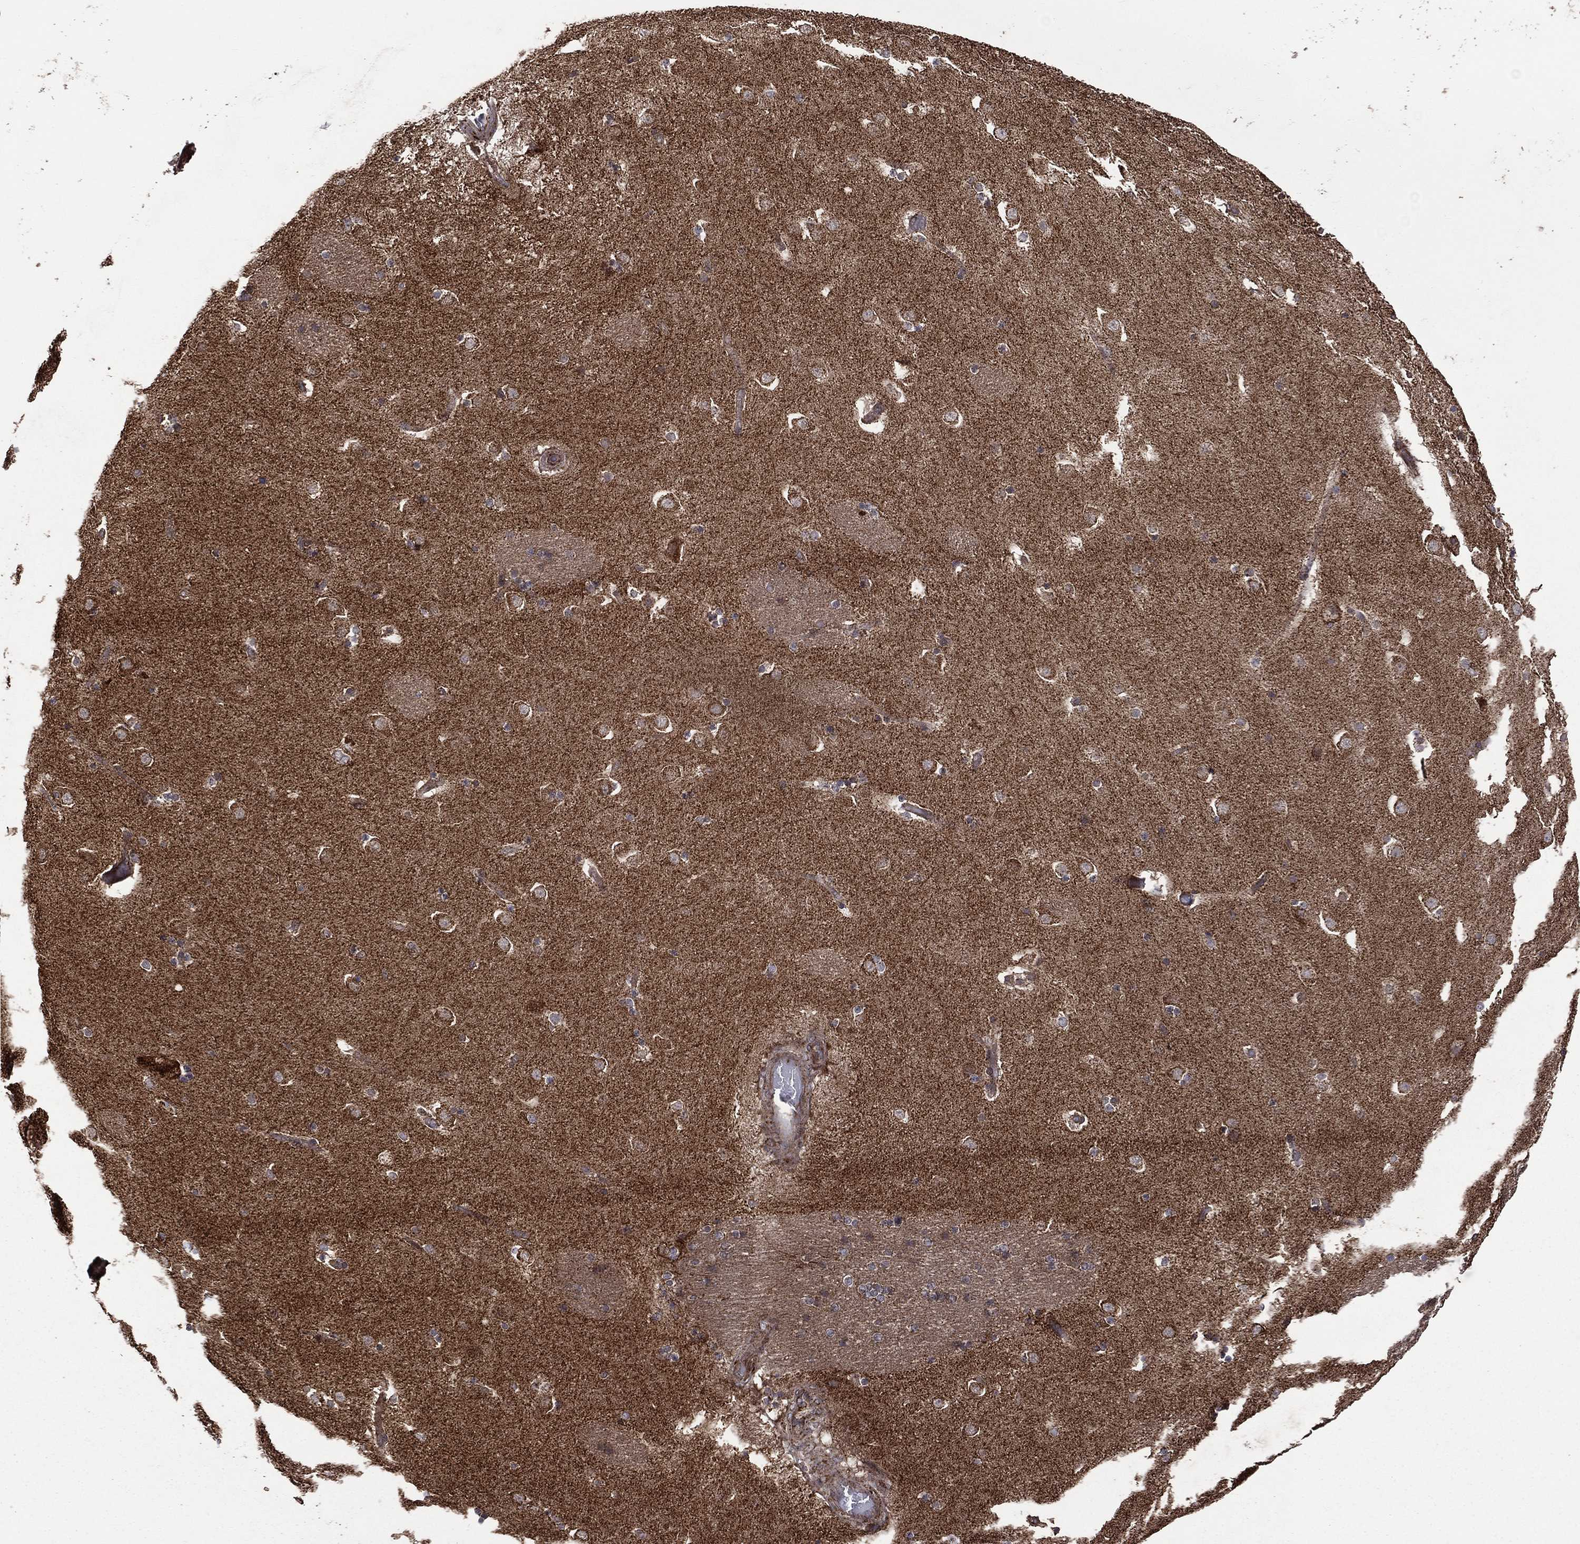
{"staining": {"intensity": "negative", "quantity": "none", "location": "none"}, "tissue": "caudate", "cell_type": "Glial cells", "image_type": "normal", "snomed": [{"axis": "morphology", "description": "Normal tissue, NOS"}, {"axis": "topography", "description": "Lateral ventricle wall"}], "caption": "Image shows no protein expression in glial cells of benign caudate. (Immunohistochemistry (ihc), brightfield microscopy, high magnification).", "gene": "GIMAP6", "patient": {"sex": "male", "age": 51}}